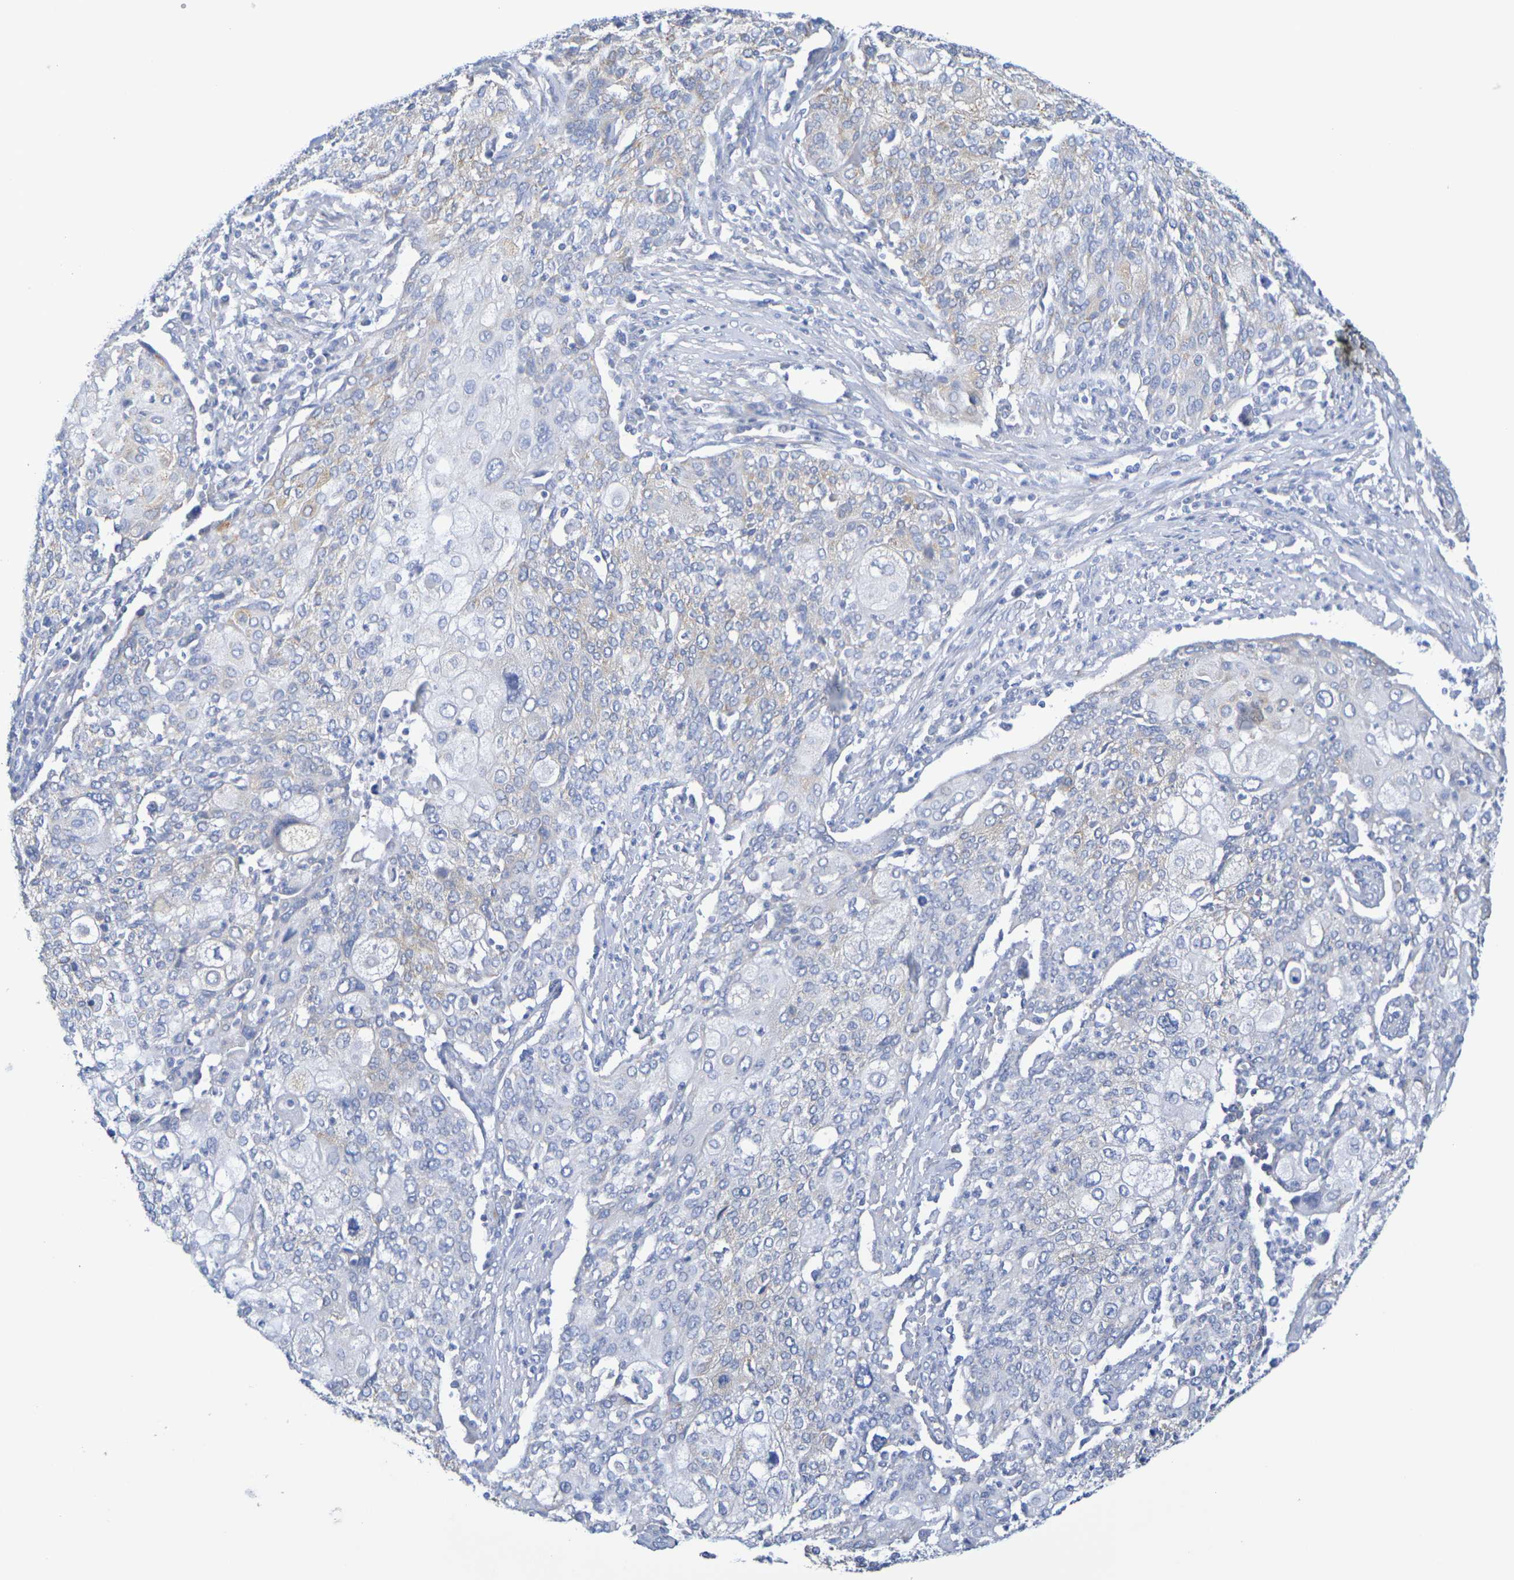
{"staining": {"intensity": "weak", "quantity": "25%-75%", "location": "cytoplasmic/membranous"}, "tissue": "cervical cancer", "cell_type": "Tumor cells", "image_type": "cancer", "snomed": [{"axis": "morphology", "description": "Squamous cell carcinoma, NOS"}, {"axis": "topography", "description": "Cervix"}], "caption": "A photomicrograph of cervical cancer stained for a protein displays weak cytoplasmic/membranous brown staining in tumor cells.", "gene": "TMCC3", "patient": {"sex": "female", "age": 40}}